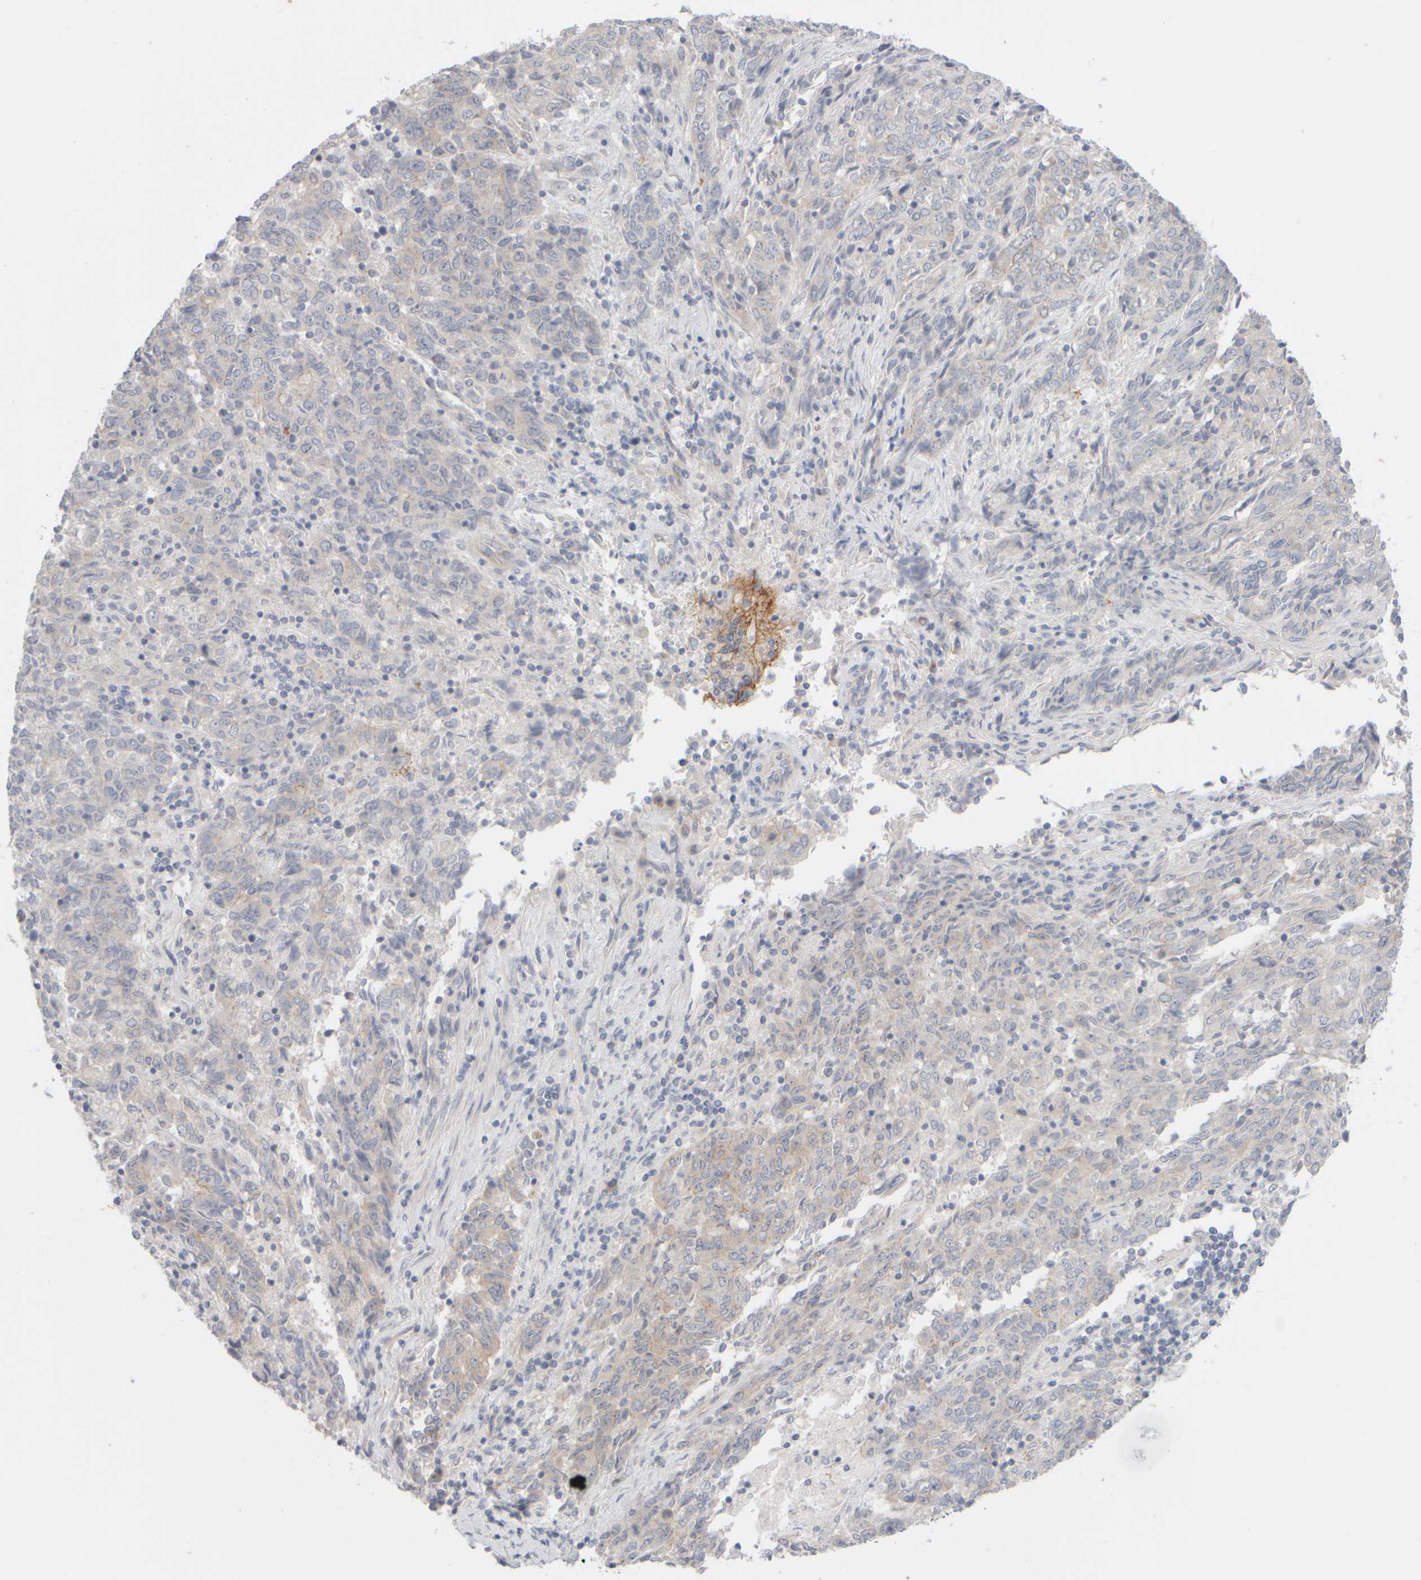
{"staining": {"intensity": "negative", "quantity": "none", "location": "none"}, "tissue": "endometrial cancer", "cell_type": "Tumor cells", "image_type": "cancer", "snomed": [{"axis": "morphology", "description": "Adenocarcinoma, NOS"}, {"axis": "topography", "description": "Endometrium"}], "caption": "This is an immunohistochemistry photomicrograph of adenocarcinoma (endometrial). There is no staining in tumor cells.", "gene": "GOPC", "patient": {"sex": "female", "age": 80}}